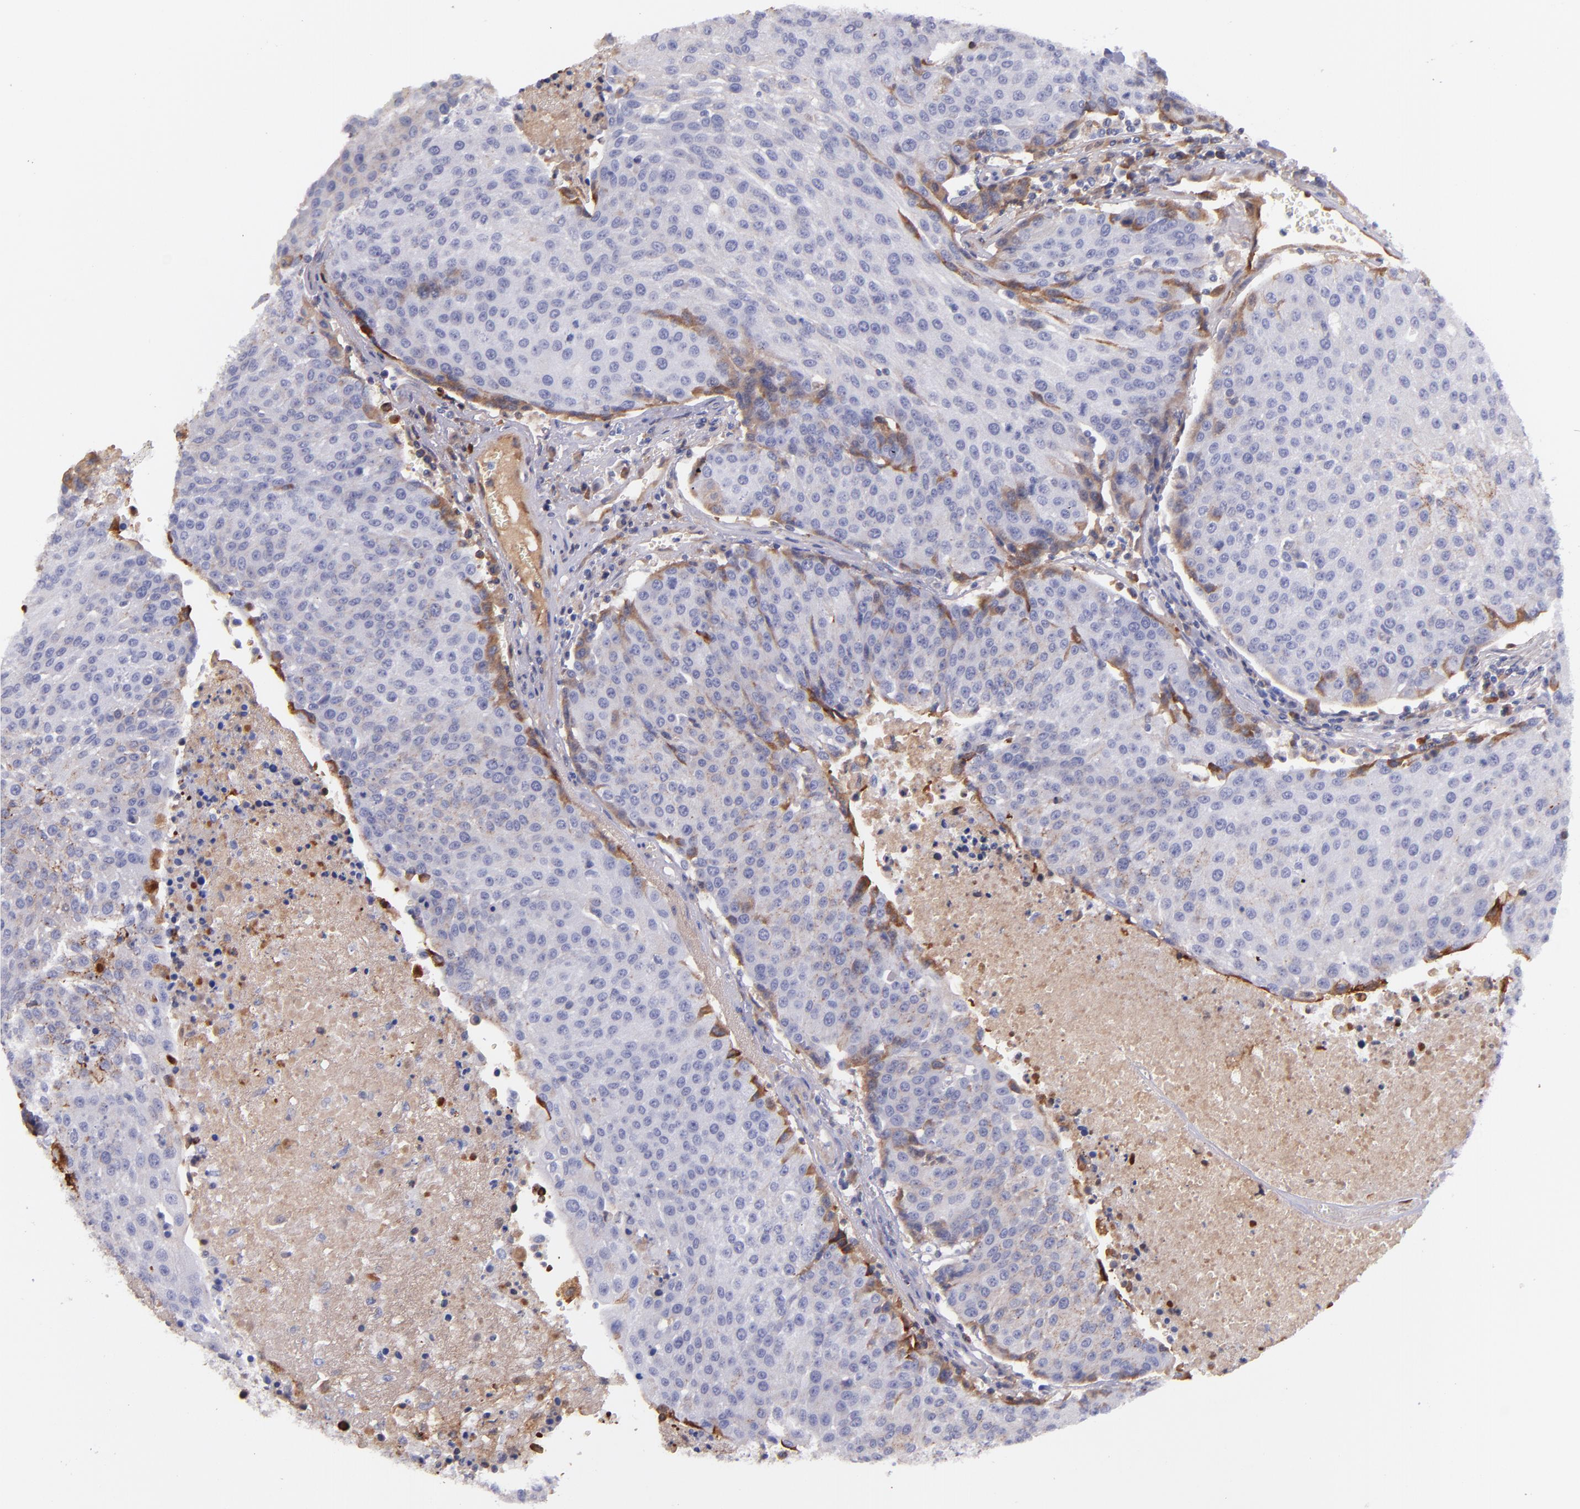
{"staining": {"intensity": "weak", "quantity": "<25%", "location": "cytoplasmic/membranous"}, "tissue": "urothelial cancer", "cell_type": "Tumor cells", "image_type": "cancer", "snomed": [{"axis": "morphology", "description": "Urothelial carcinoma, High grade"}, {"axis": "topography", "description": "Urinary bladder"}], "caption": "This is an immunohistochemistry (IHC) image of urothelial cancer. There is no expression in tumor cells.", "gene": "KNG1", "patient": {"sex": "female", "age": 85}}